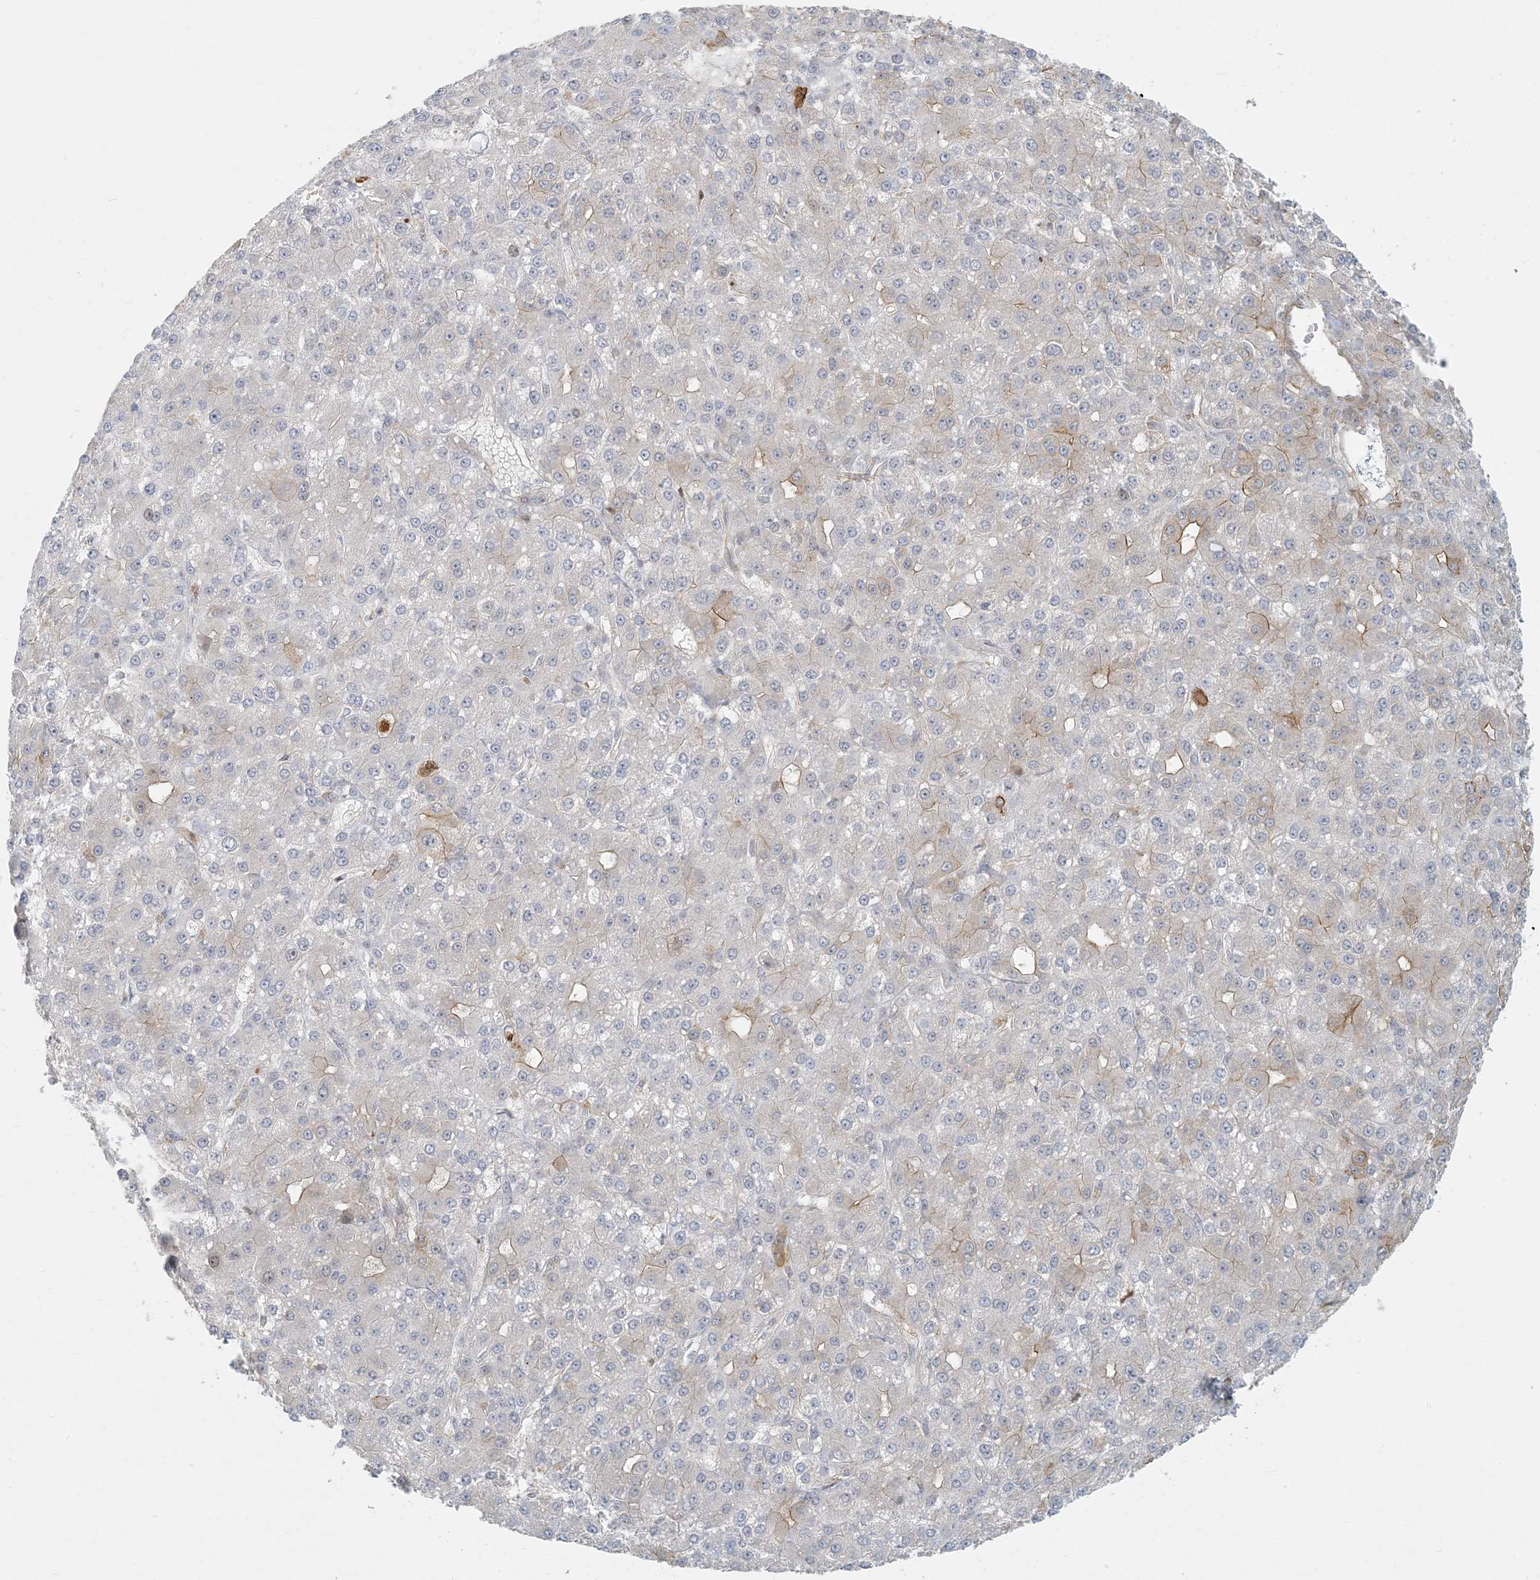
{"staining": {"intensity": "moderate", "quantity": "<25%", "location": "cytoplasmic/membranous"}, "tissue": "liver cancer", "cell_type": "Tumor cells", "image_type": "cancer", "snomed": [{"axis": "morphology", "description": "Carcinoma, Hepatocellular, NOS"}, {"axis": "topography", "description": "Liver"}], "caption": "High-power microscopy captured an immunohistochemistry photomicrograph of hepatocellular carcinoma (liver), revealing moderate cytoplasmic/membranous positivity in approximately <25% of tumor cells.", "gene": "BCORL1", "patient": {"sex": "male", "age": 67}}